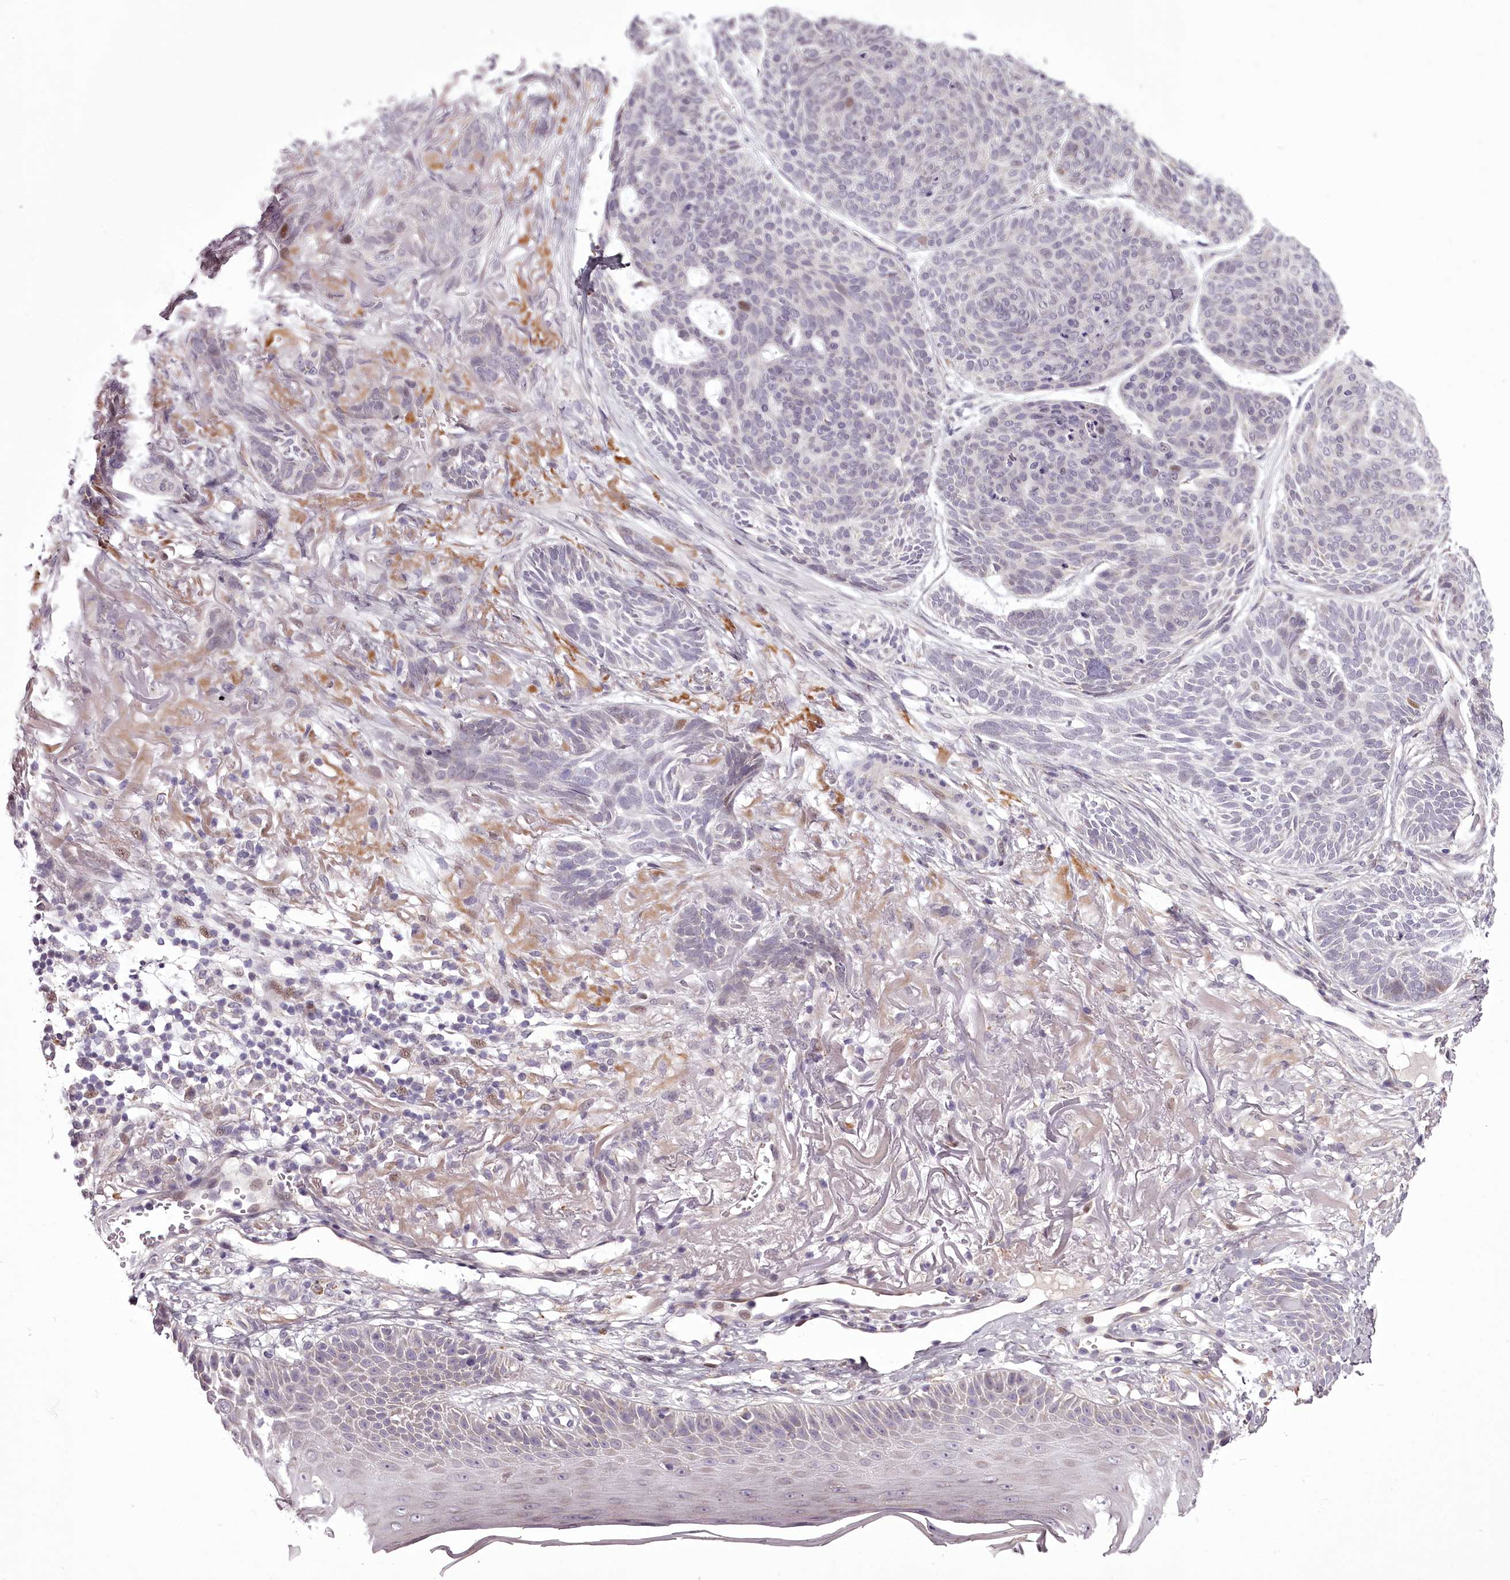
{"staining": {"intensity": "weak", "quantity": "<25%", "location": "nuclear"}, "tissue": "skin cancer", "cell_type": "Tumor cells", "image_type": "cancer", "snomed": [{"axis": "morphology", "description": "Normal tissue, NOS"}, {"axis": "morphology", "description": "Basal cell carcinoma"}, {"axis": "topography", "description": "Skin"}], "caption": "A micrograph of human skin basal cell carcinoma is negative for staining in tumor cells. The staining was performed using DAB to visualize the protein expression in brown, while the nuclei were stained in blue with hematoxylin (Magnification: 20x).", "gene": "C1orf56", "patient": {"sex": "male", "age": 66}}